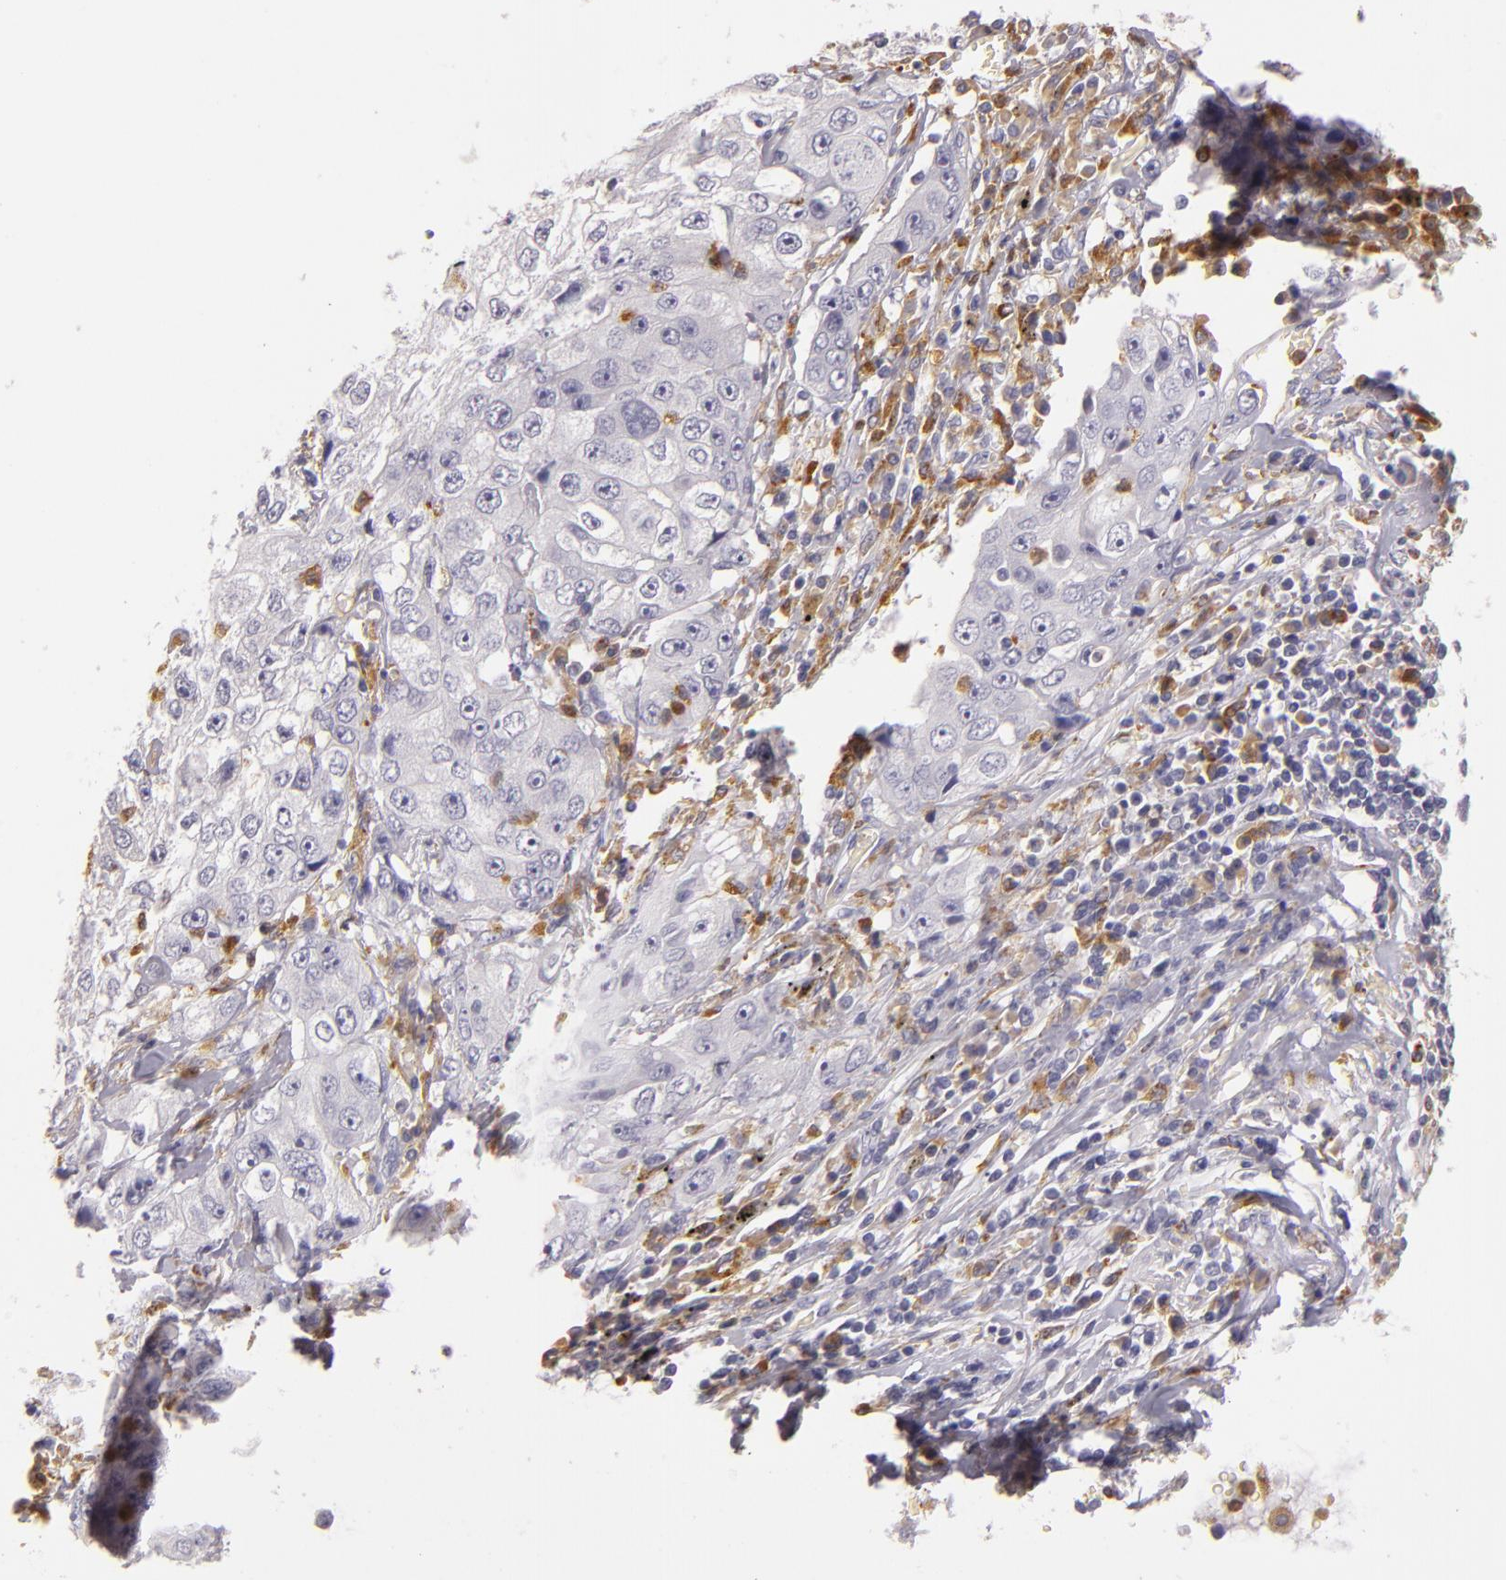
{"staining": {"intensity": "negative", "quantity": "none", "location": "none"}, "tissue": "lung cancer", "cell_type": "Tumor cells", "image_type": "cancer", "snomed": [{"axis": "morphology", "description": "Squamous cell carcinoma, NOS"}, {"axis": "topography", "description": "Lung"}], "caption": "This is an IHC photomicrograph of human lung squamous cell carcinoma. There is no staining in tumor cells.", "gene": "TLR8", "patient": {"sex": "male", "age": 64}}